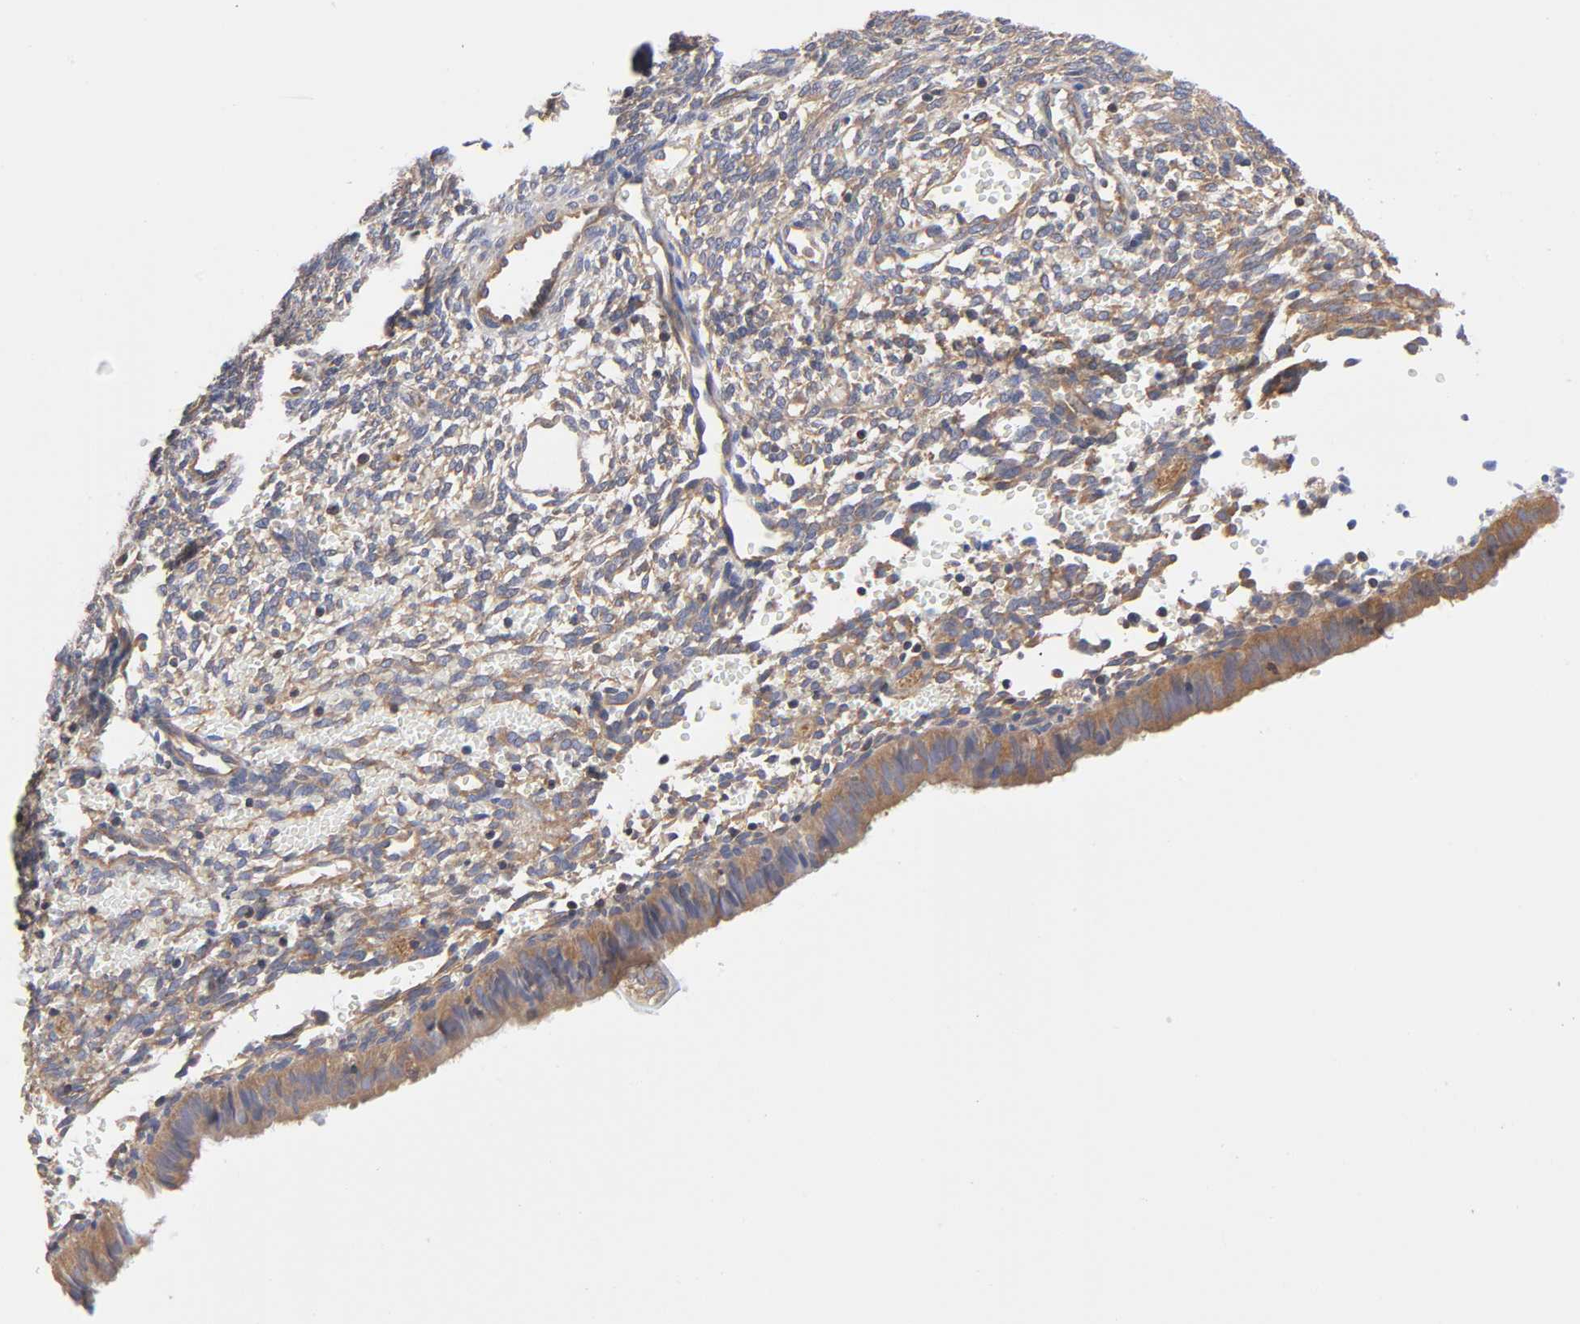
{"staining": {"intensity": "weak", "quantity": ">75%", "location": "cytoplasmic/membranous"}, "tissue": "endometrium", "cell_type": "Cells in endometrial stroma", "image_type": "normal", "snomed": [{"axis": "morphology", "description": "Normal tissue, NOS"}, {"axis": "topography", "description": "Endometrium"}], "caption": "Cells in endometrial stroma exhibit weak cytoplasmic/membranous expression in approximately >75% of cells in unremarkable endometrium. Nuclei are stained in blue.", "gene": "STRN3", "patient": {"sex": "female", "age": 61}}